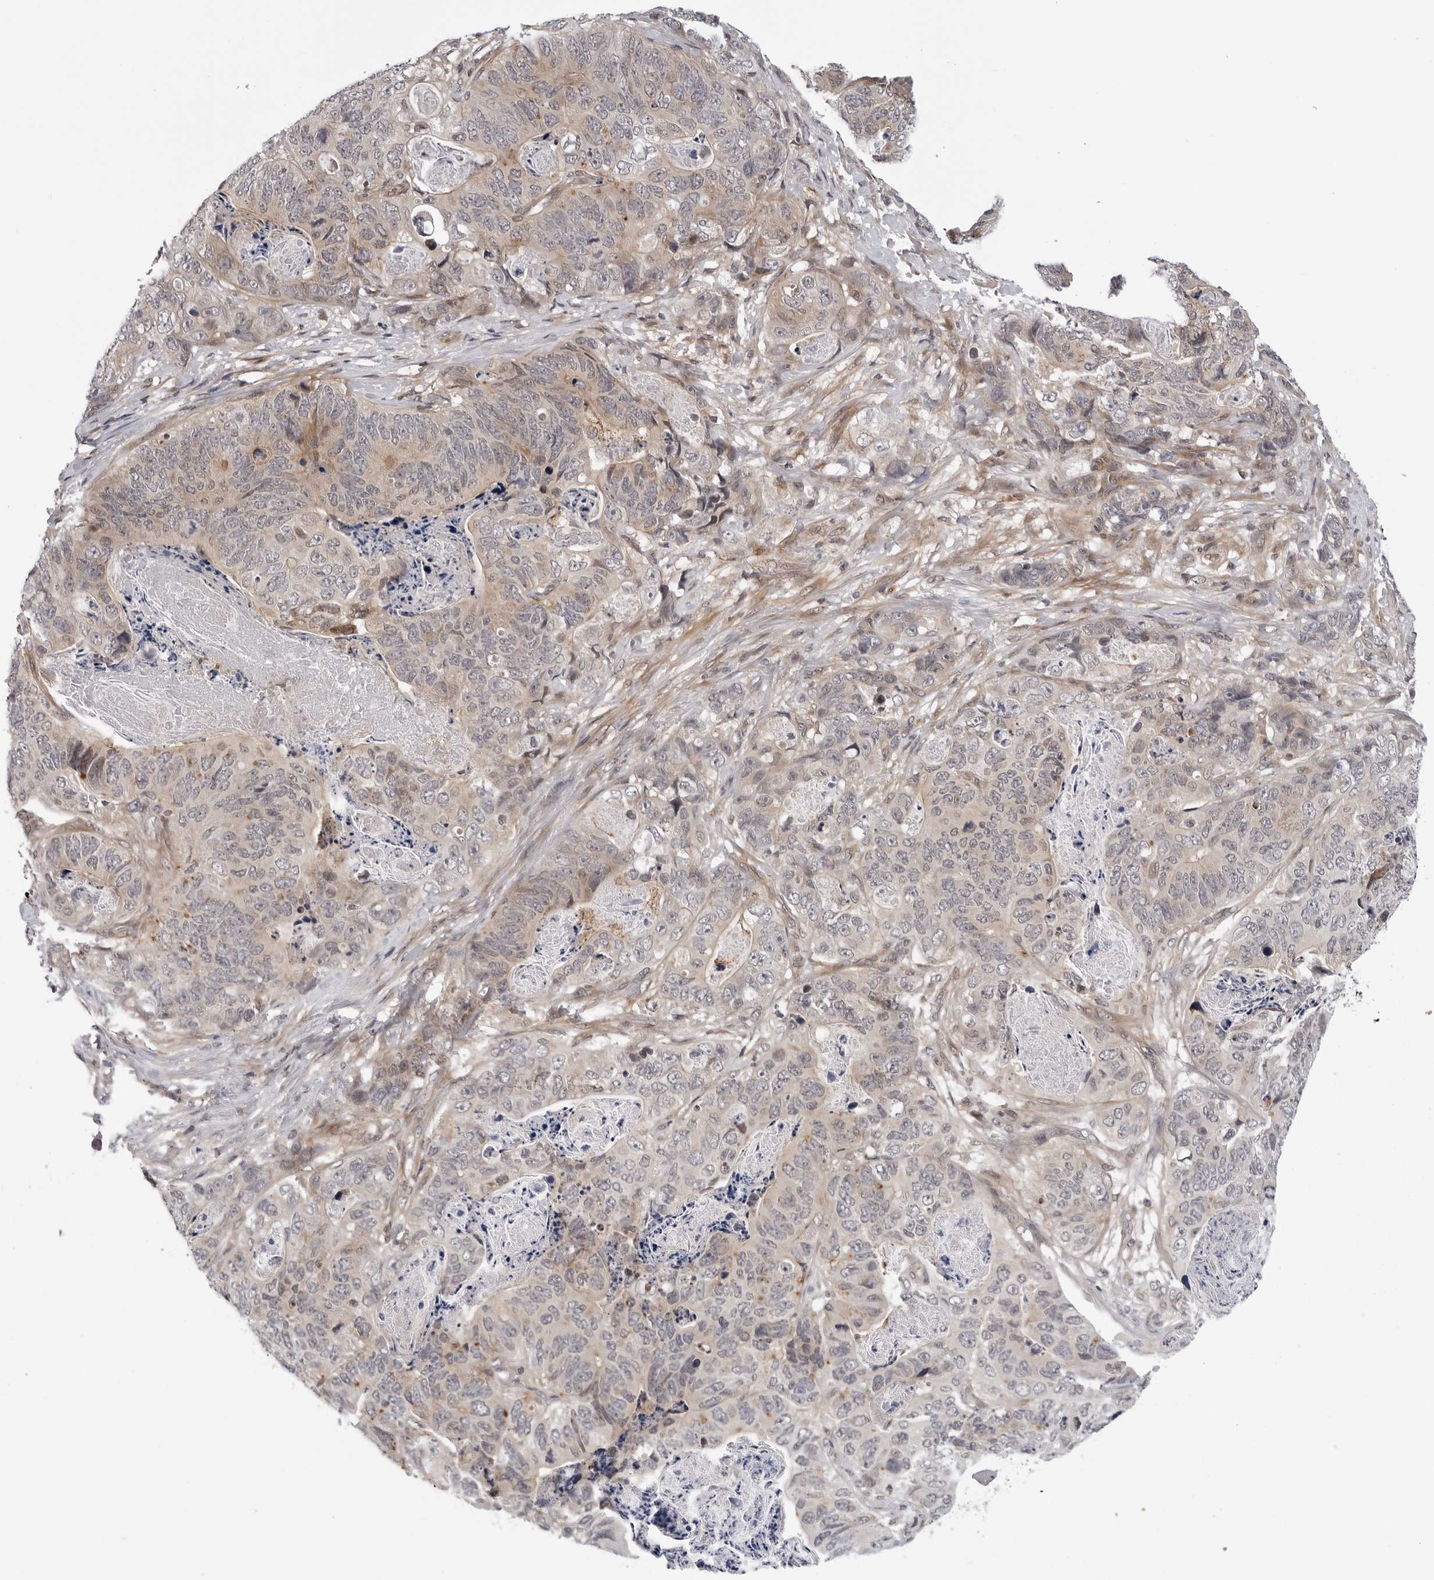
{"staining": {"intensity": "weak", "quantity": ">75%", "location": "cytoplasmic/membranous"}, "tissue": "stomach cancer", "cell_type": "Tumor cells", "image_type": "cancer", "snomed": [{"axis": "morphology", "description": "Normal tissue, NOS"}, {"axis": "morphology", "description": "Adenocarcinoma, NOS"}, {"axis": "topography", "description": "Stomach"}], "caption": "Immunohistochemical staining of stomach cancer (adenocarcinoma) shows low levels of weak cytoplasmic/membranous protein positivity in about >75% of tumor cells.", "gene": "KIAA1614", "patient": {"sex": "female", "age": 89}}